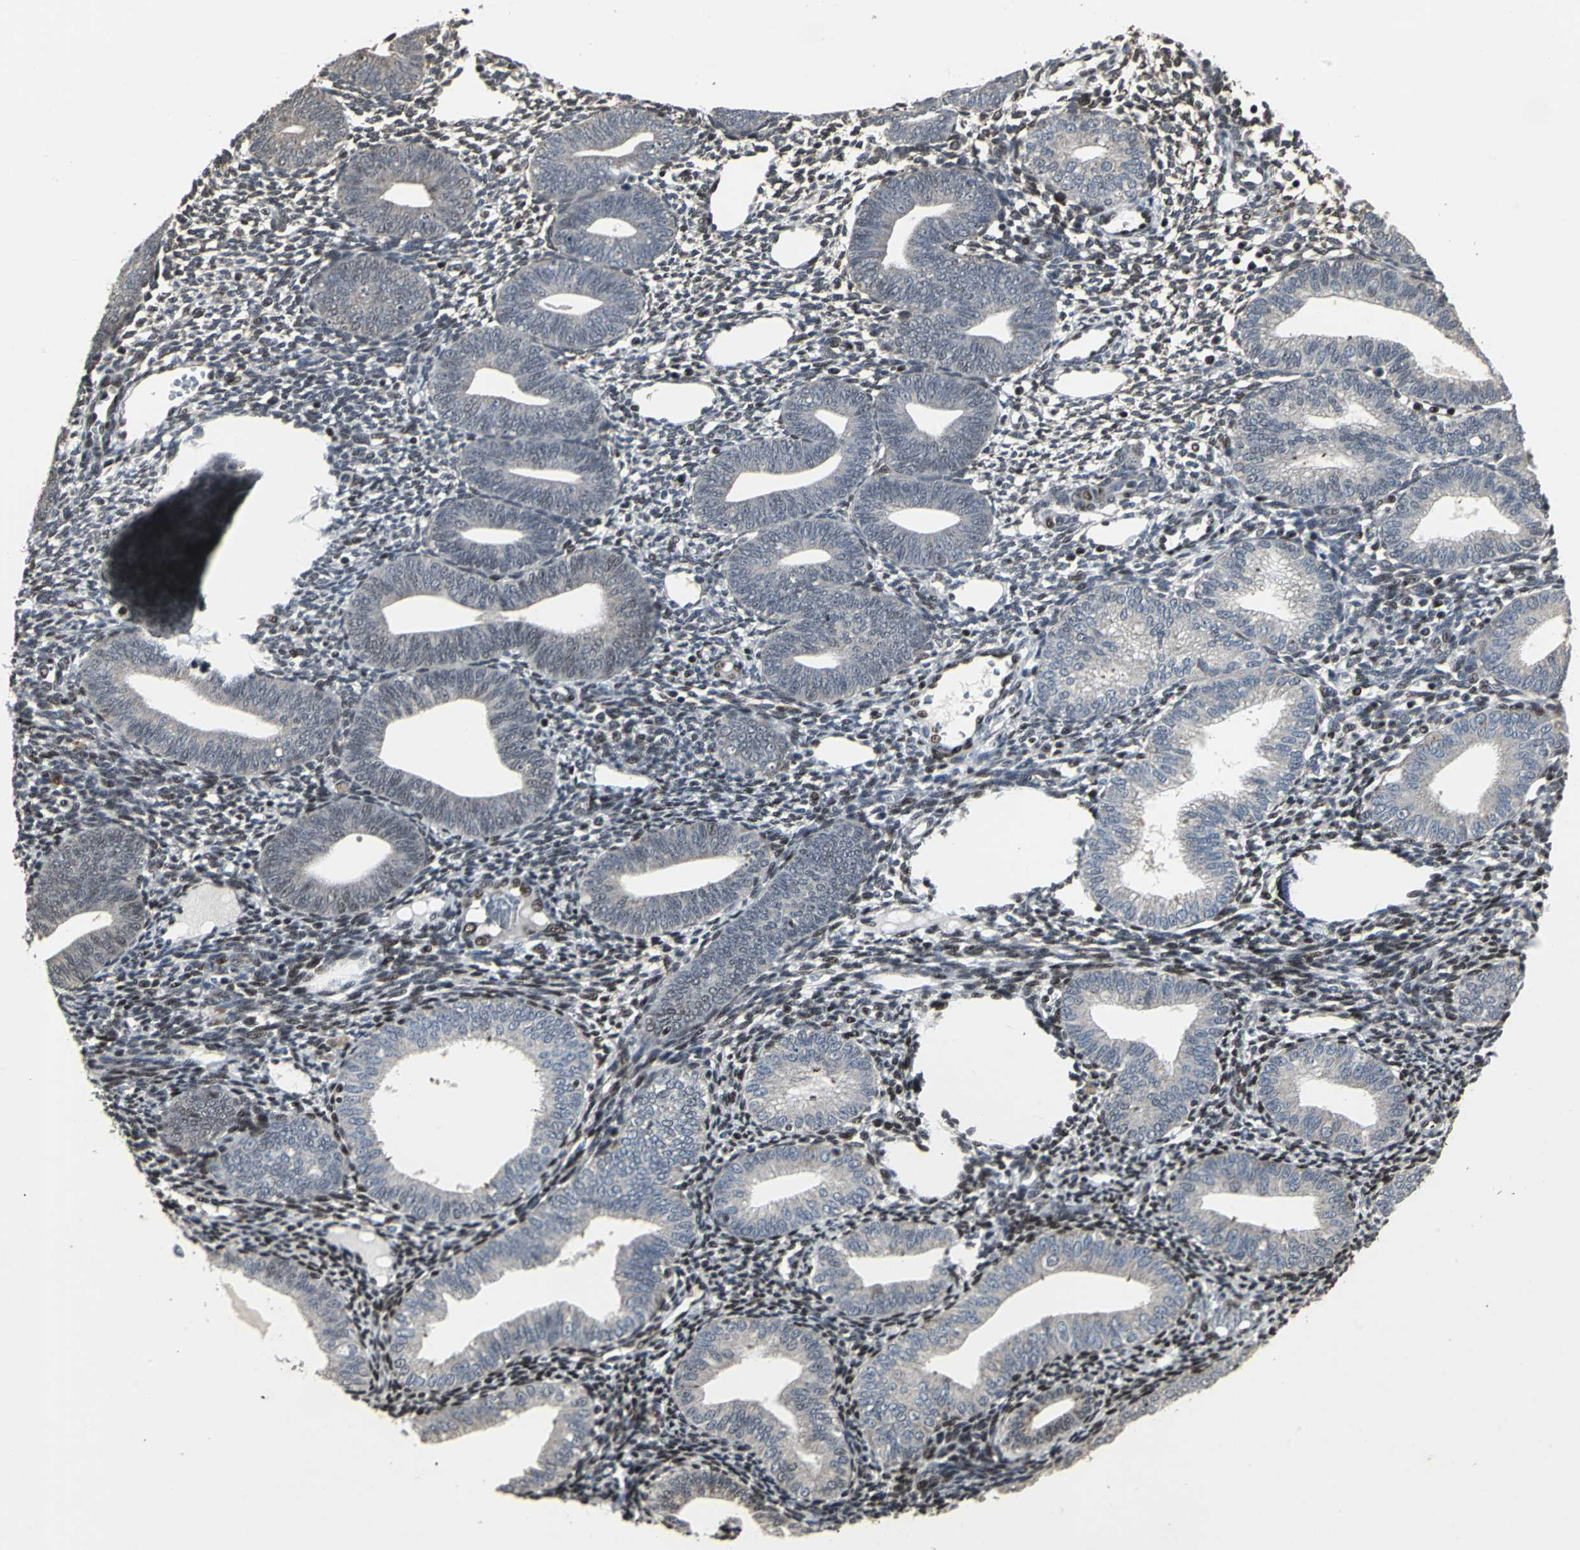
{"staining": {"intensity": "strong", "quantity": "25%-75%", "location": "nuclear"}, "tissue": "endometrium", "cell_type": "Cells in endometrial stroma", "image_type": "normal", "snomed": [{"axis": "morphology", "description": "Normal tissue, NOS"}, {"axis": "topography", "description": "Endometrium"}], "caption": "Protein staining of unremarkable endometrium reveals strong nuclear positivity in approximately 25%-75% of cells in endometrial stroma. (Brightfield microscopy of DAB IHC at high magnification).", "gene": "SRF", "patient": {"sex": "female", "age": 61}}